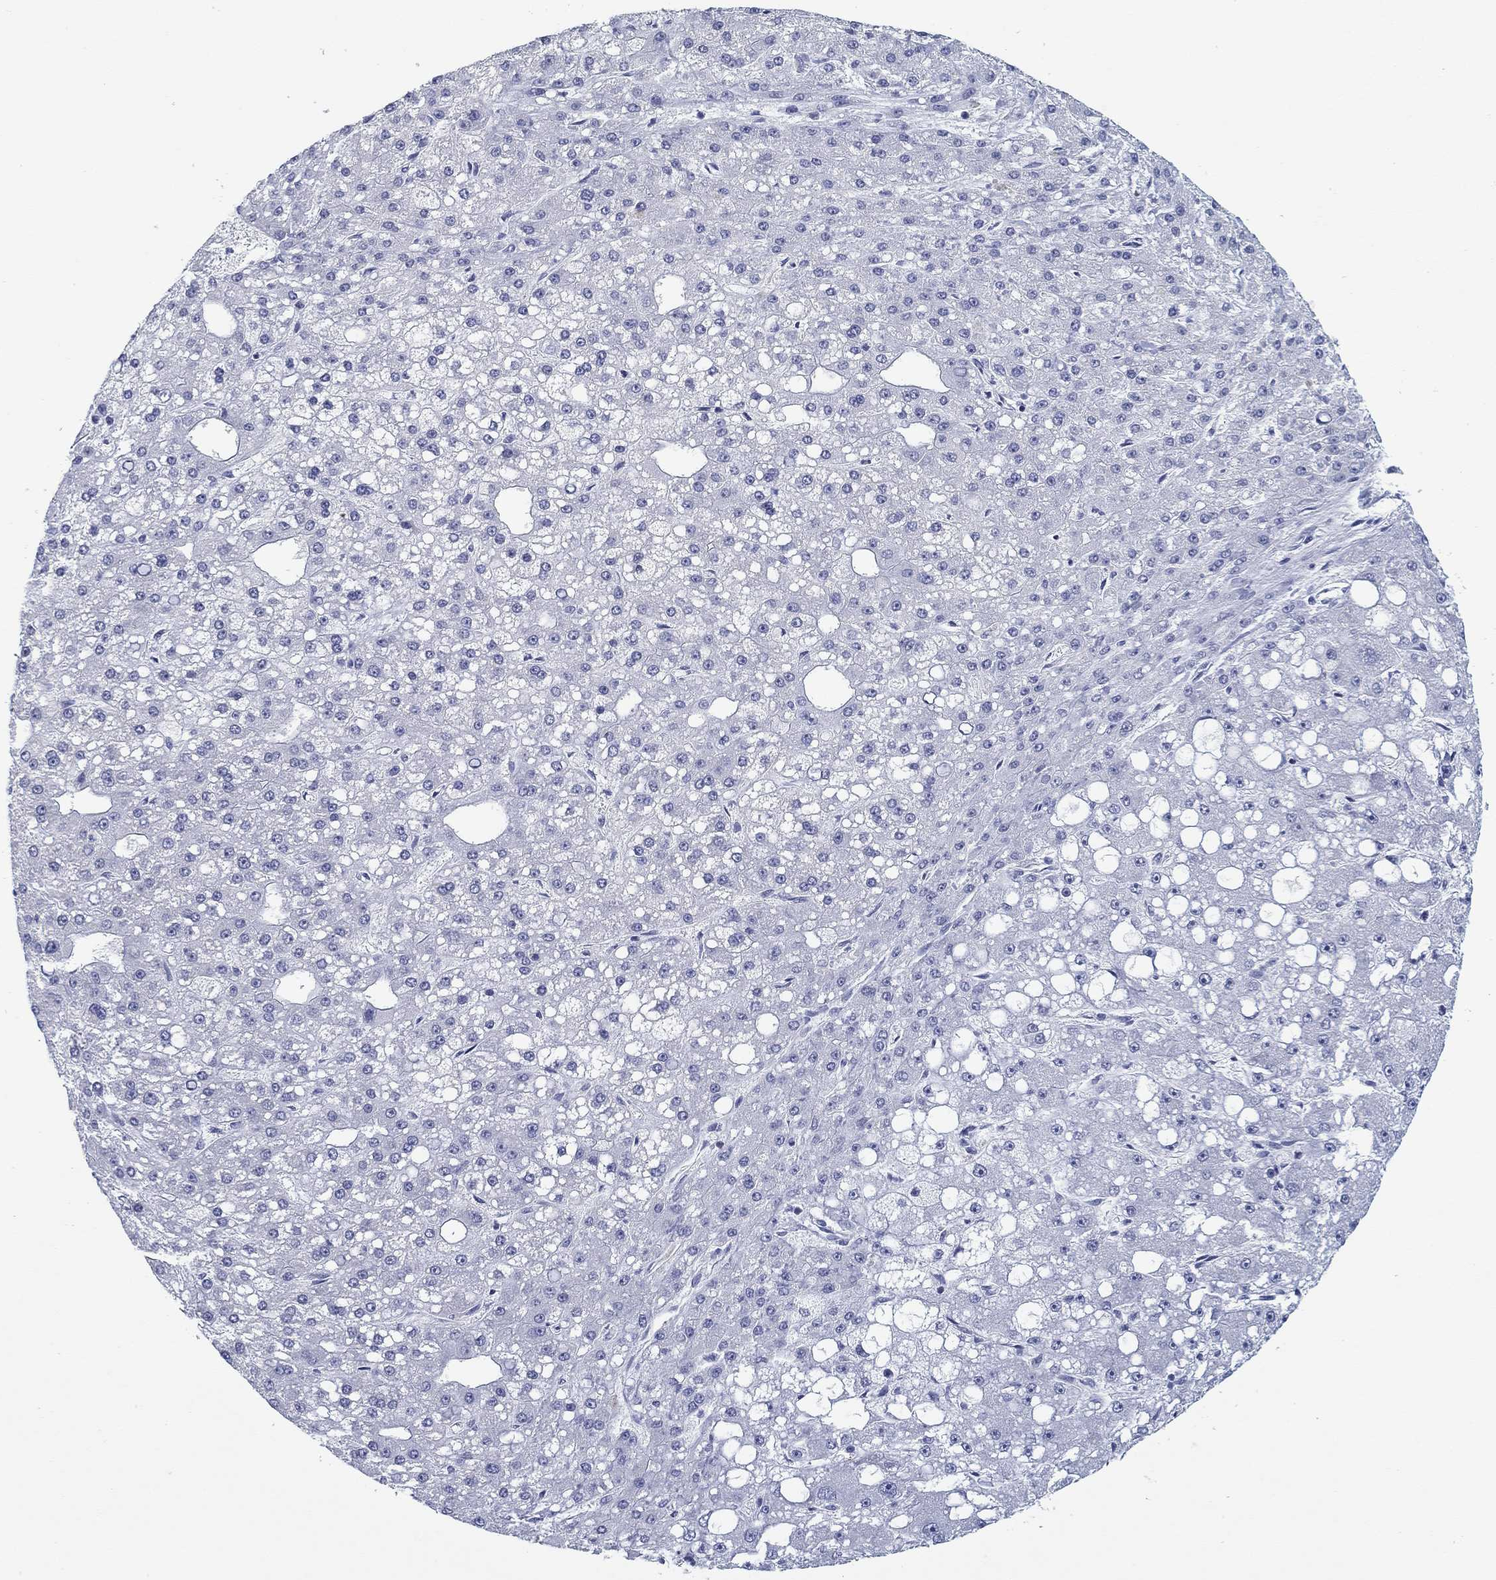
{"staining": {"intensity": "negative", "quantity": "none", "location": "none"}, "tissue": "liver cancer", "cell_type": "Tumor cells", "image_type": "cancer", "snomed": [{"axis": "morphology", "description": "Carcinoma, Hepatocellular, NOS"}, {"axis": "topography", "description": "Liver"}], "caption": "Immunohistochemistry photomicrograph of neoplastic tissue: human liver cancer (hepatocellular carcinoma) stained with DAB shows no significant protein staining in tumor cells.", "gene": "CD79B", "patient": {"sex": "male", "age": 67}}